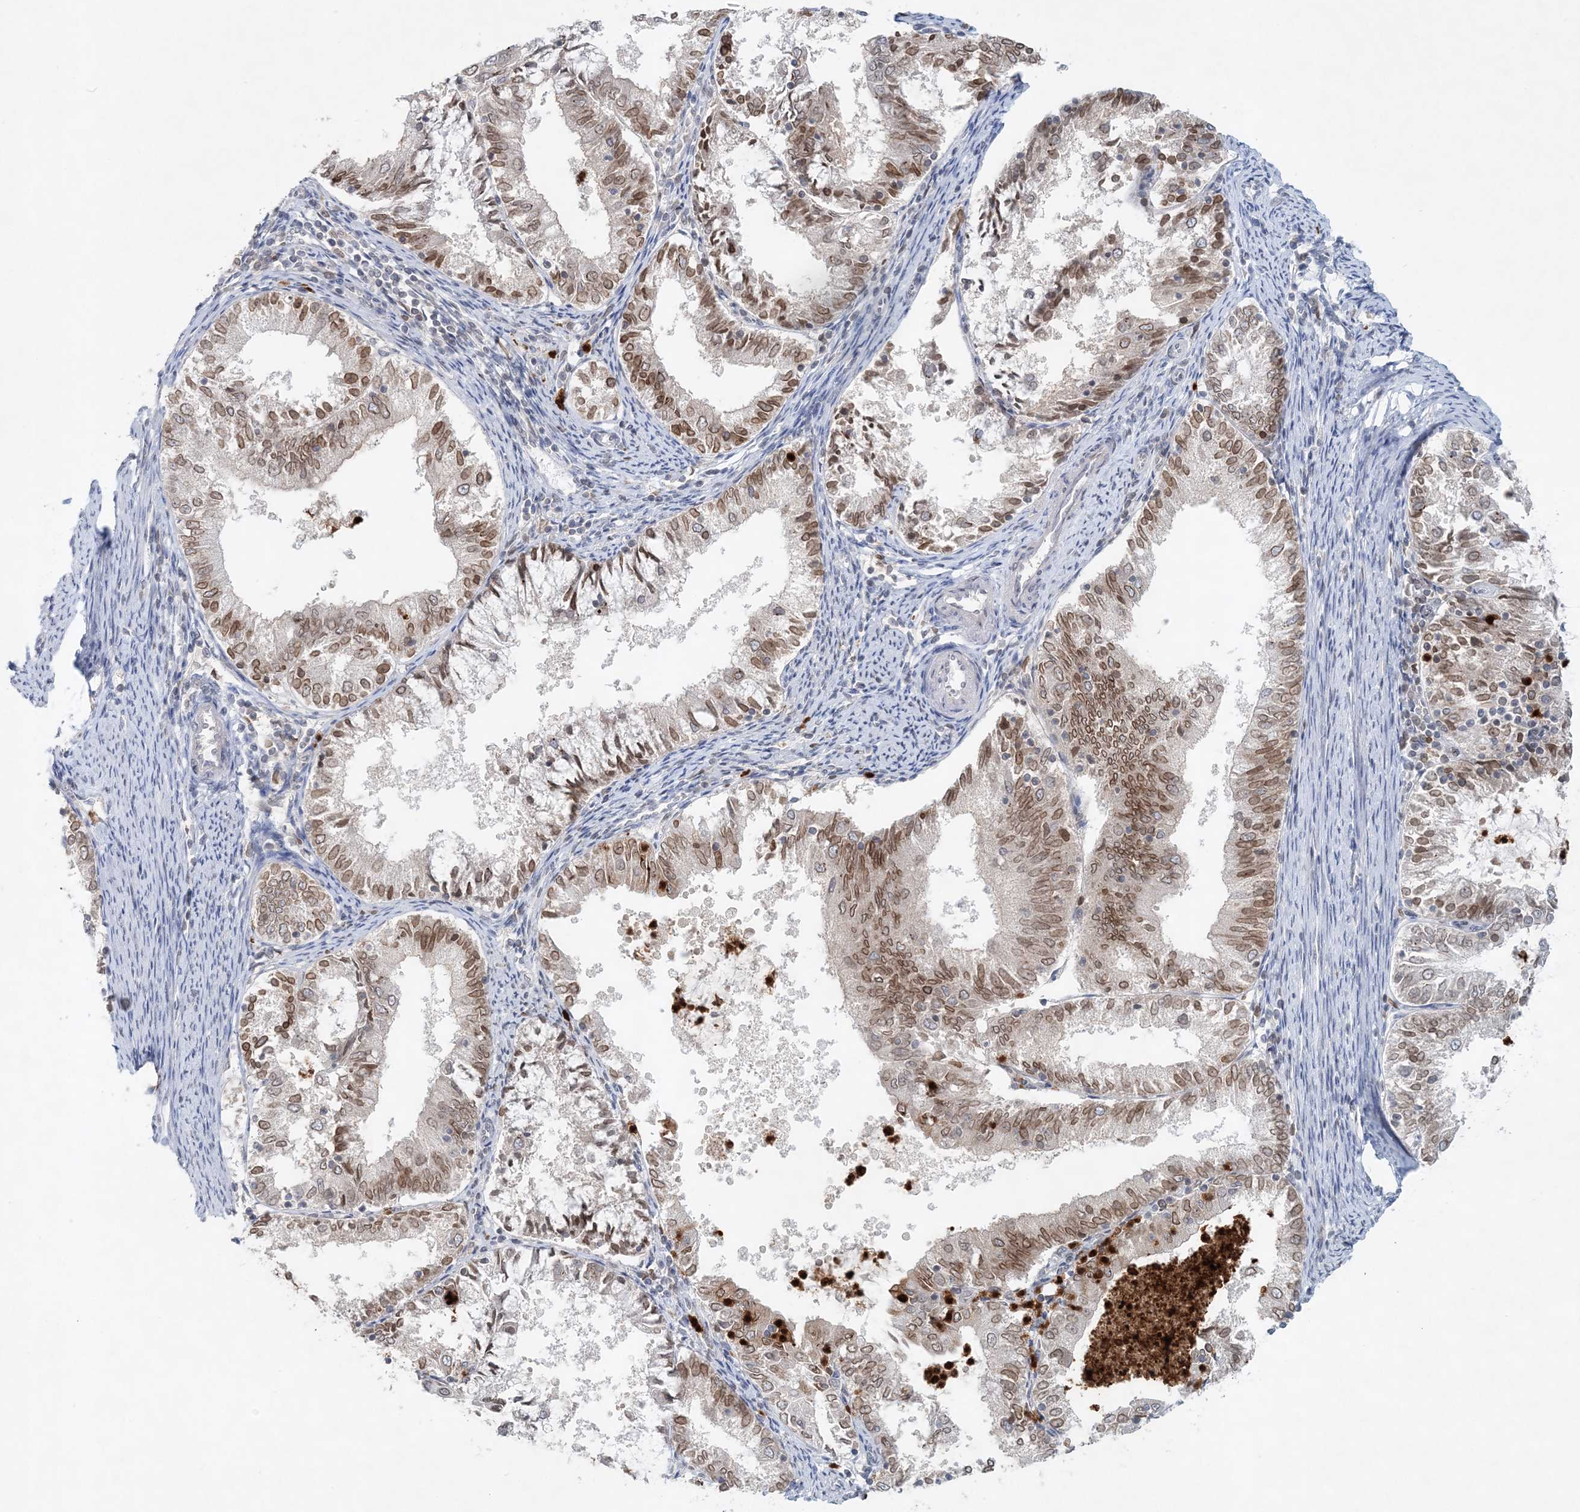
{"staining": {"intensity": "moderate", "quantity": ">75%", "location": "cytoplasmic/membranous,nuclear"}, "tissue": "endometrial cancer", "cell_type": "Tumor cells", "image_type": "cancer", "snomed": [{"axis": "morphology", "description": "Adenocarcinoma, NOS"}, {"axis": "topography", "description": "Endometrium"}], "caption": "A high-resolution histopathology image shows immunohistochemistry (IHC) staining of endometrial adenocarcinoma, which exhibits moderate cytoplasmic/membranous and nuclear staining in about >75% of tumor cells.", "gene": "NUP54", "patient": {"sex": "female", "age": 57}}